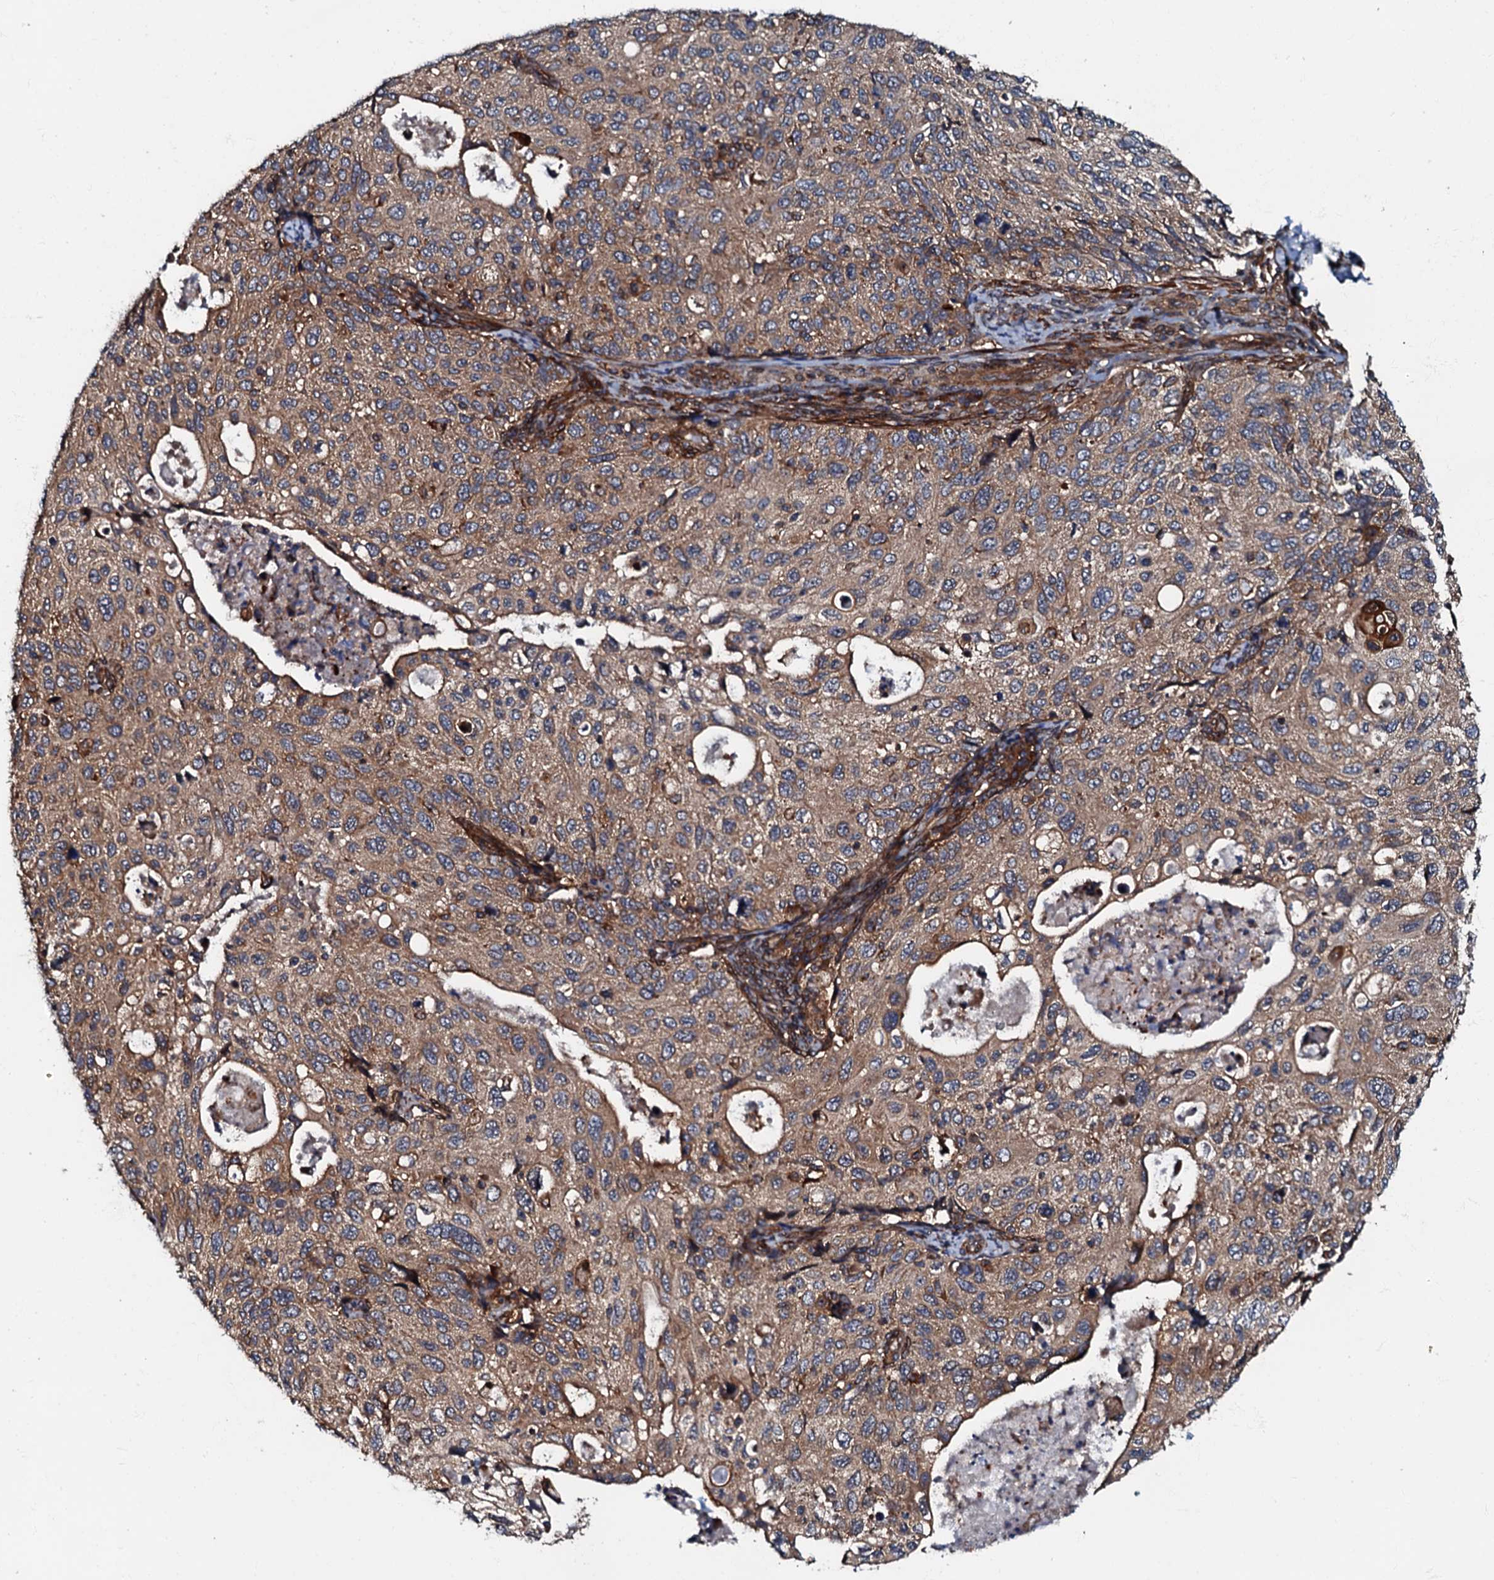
{"staining": {"intensity": "moderate", "quantity": ">75%", "location": "cytoplasmic/membranous"}, "tissue": "cervical cancer", "cell_type": "Tumor cells", "image_type": "cancer", "snomed": [{"axis": "morphology", "description": "Squamous cell carcinoma, NOS"}, {"axis": "topography", "description": "Cervix"}], "caption": "Tumor cells reveal medium levels of moderate cytoplasmic/membranous staining in approximately >75% of cells in human cervical cancer.", "gene": "BLOC1S6", "patient": {"sex": "female", "age": 70}}